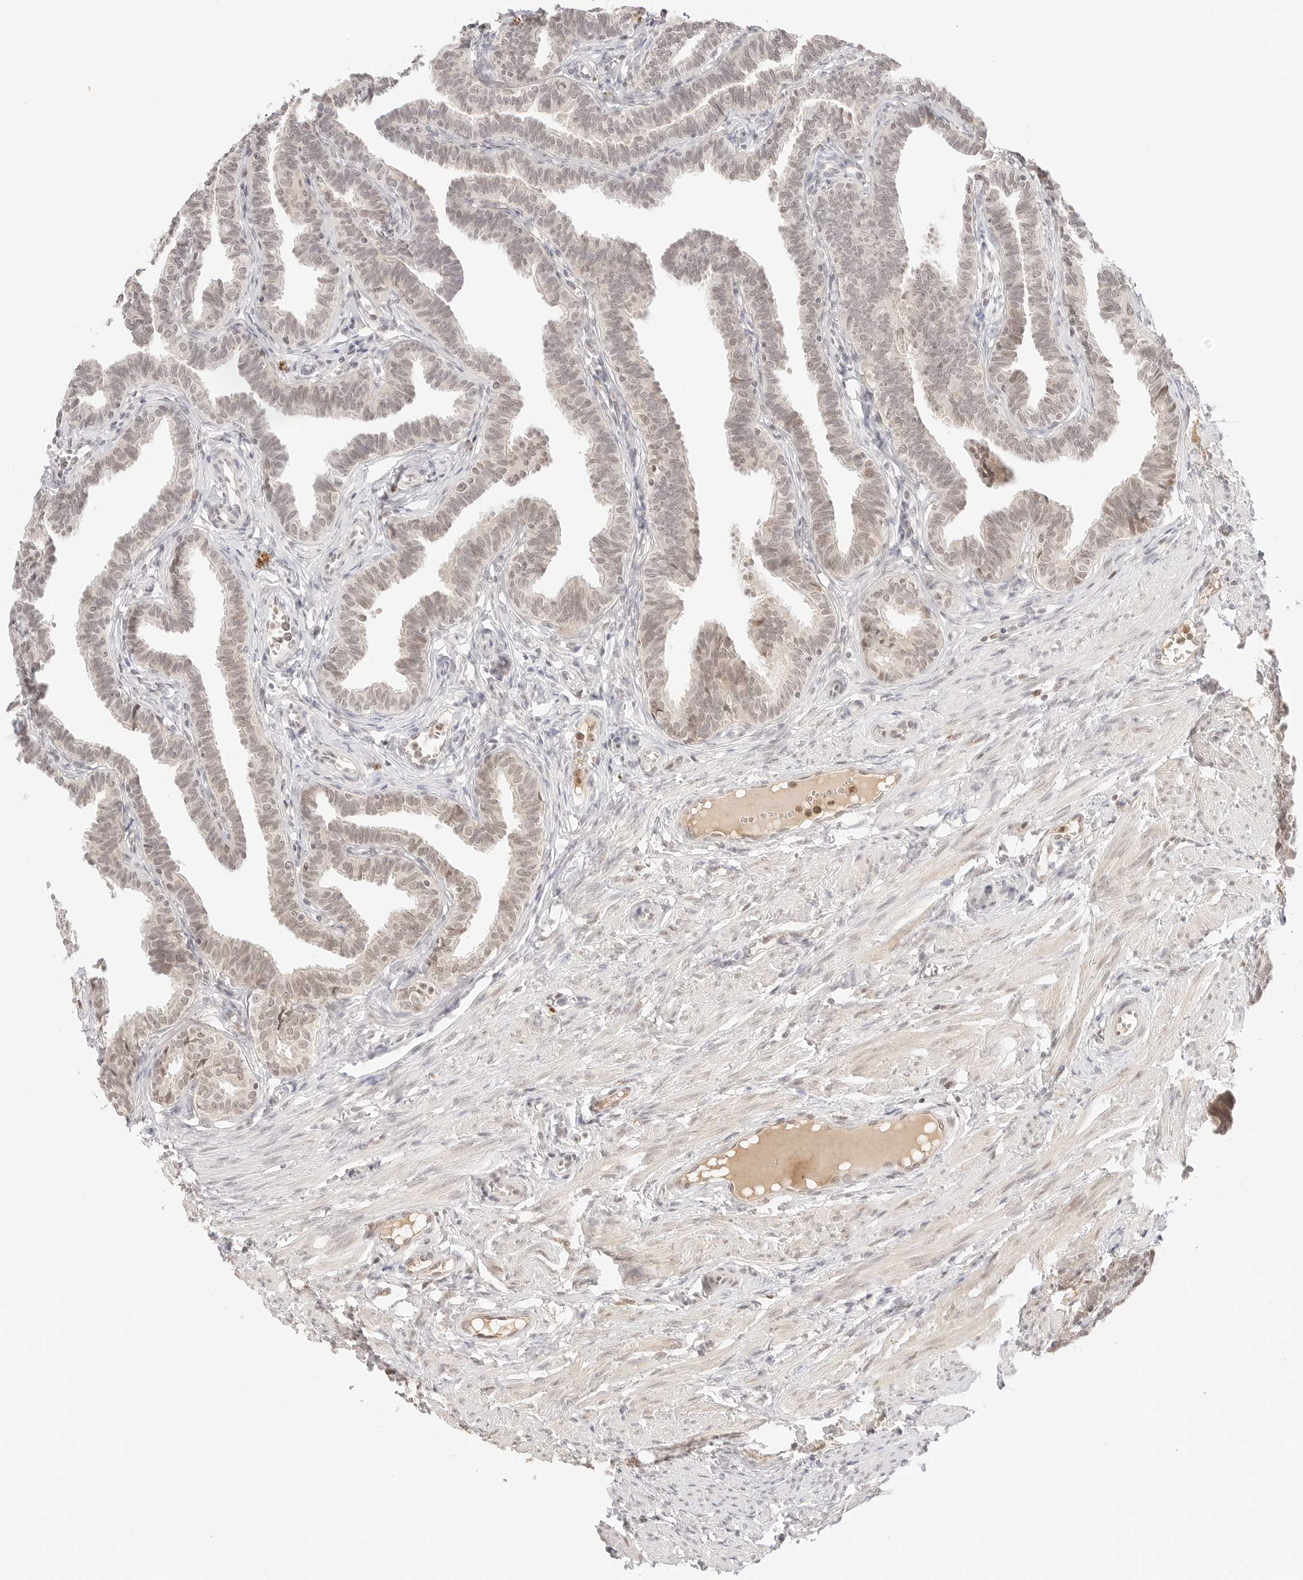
{"staining": {"intensity": "moderate", "quantity": "<25%", "location": "nuclear"}, "tissue": "fallopian tube", "cell_type": "Glandular cells", "image_type": "normal", "snomed": [{"axis": "morphology", "description": "Normal tissue, NOS"}, {"axis": "topography", "description": "Fallopian tube"}, {"axis": "topography", "description": "Ovary"}], "caption": "This micrograph exhibits normal fallopian tube stained with immunohistochemistry to label a protein in brown. The nuclear of glandular cells show moderate positivity for the protein. Nuclei are counter-stained blue.", "gene": "RPS6KL1", "patient": {"sex": "female", "age": 23}}